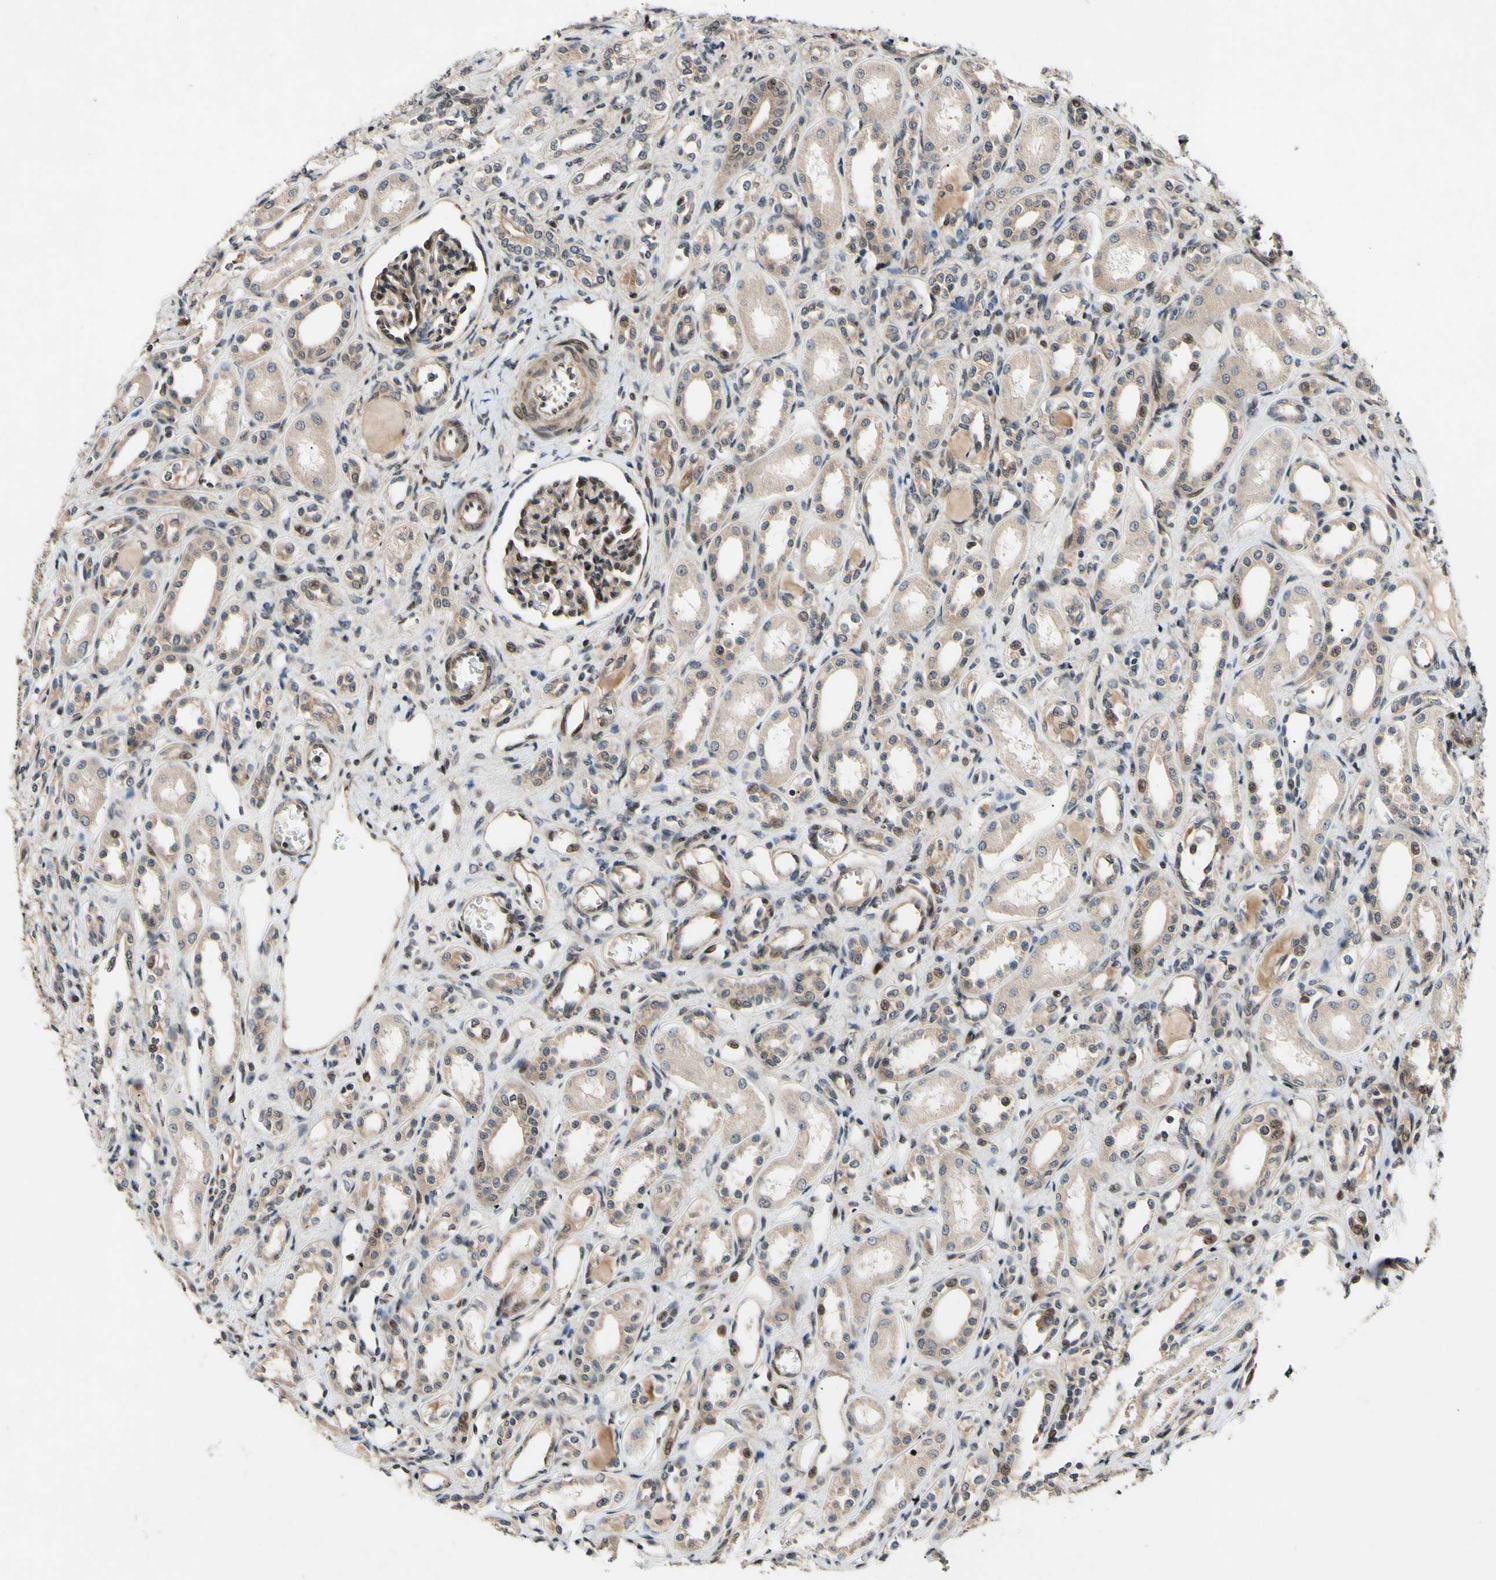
{"staining": {"intensity": "strong", "quantity": "25%-75%", "location": "nuclear"}, "tissue": "kidney", "cell_type": "Cells in glomeruli", "image_type": "normal", "snomed": [{"axis": "morphology", "description": "Normal tissue, NOS"}, {"axis": "topography", "description": "Kidney"}], "caption": "Protein expression by immunohistochemistry (IHC) demonstrates strong nuclear positivity in approximately 25%-75% of cells in glomeruli in normal kidney.", "gene": "CSNK1E", "patient": {"sex": "male", "age": 7}}